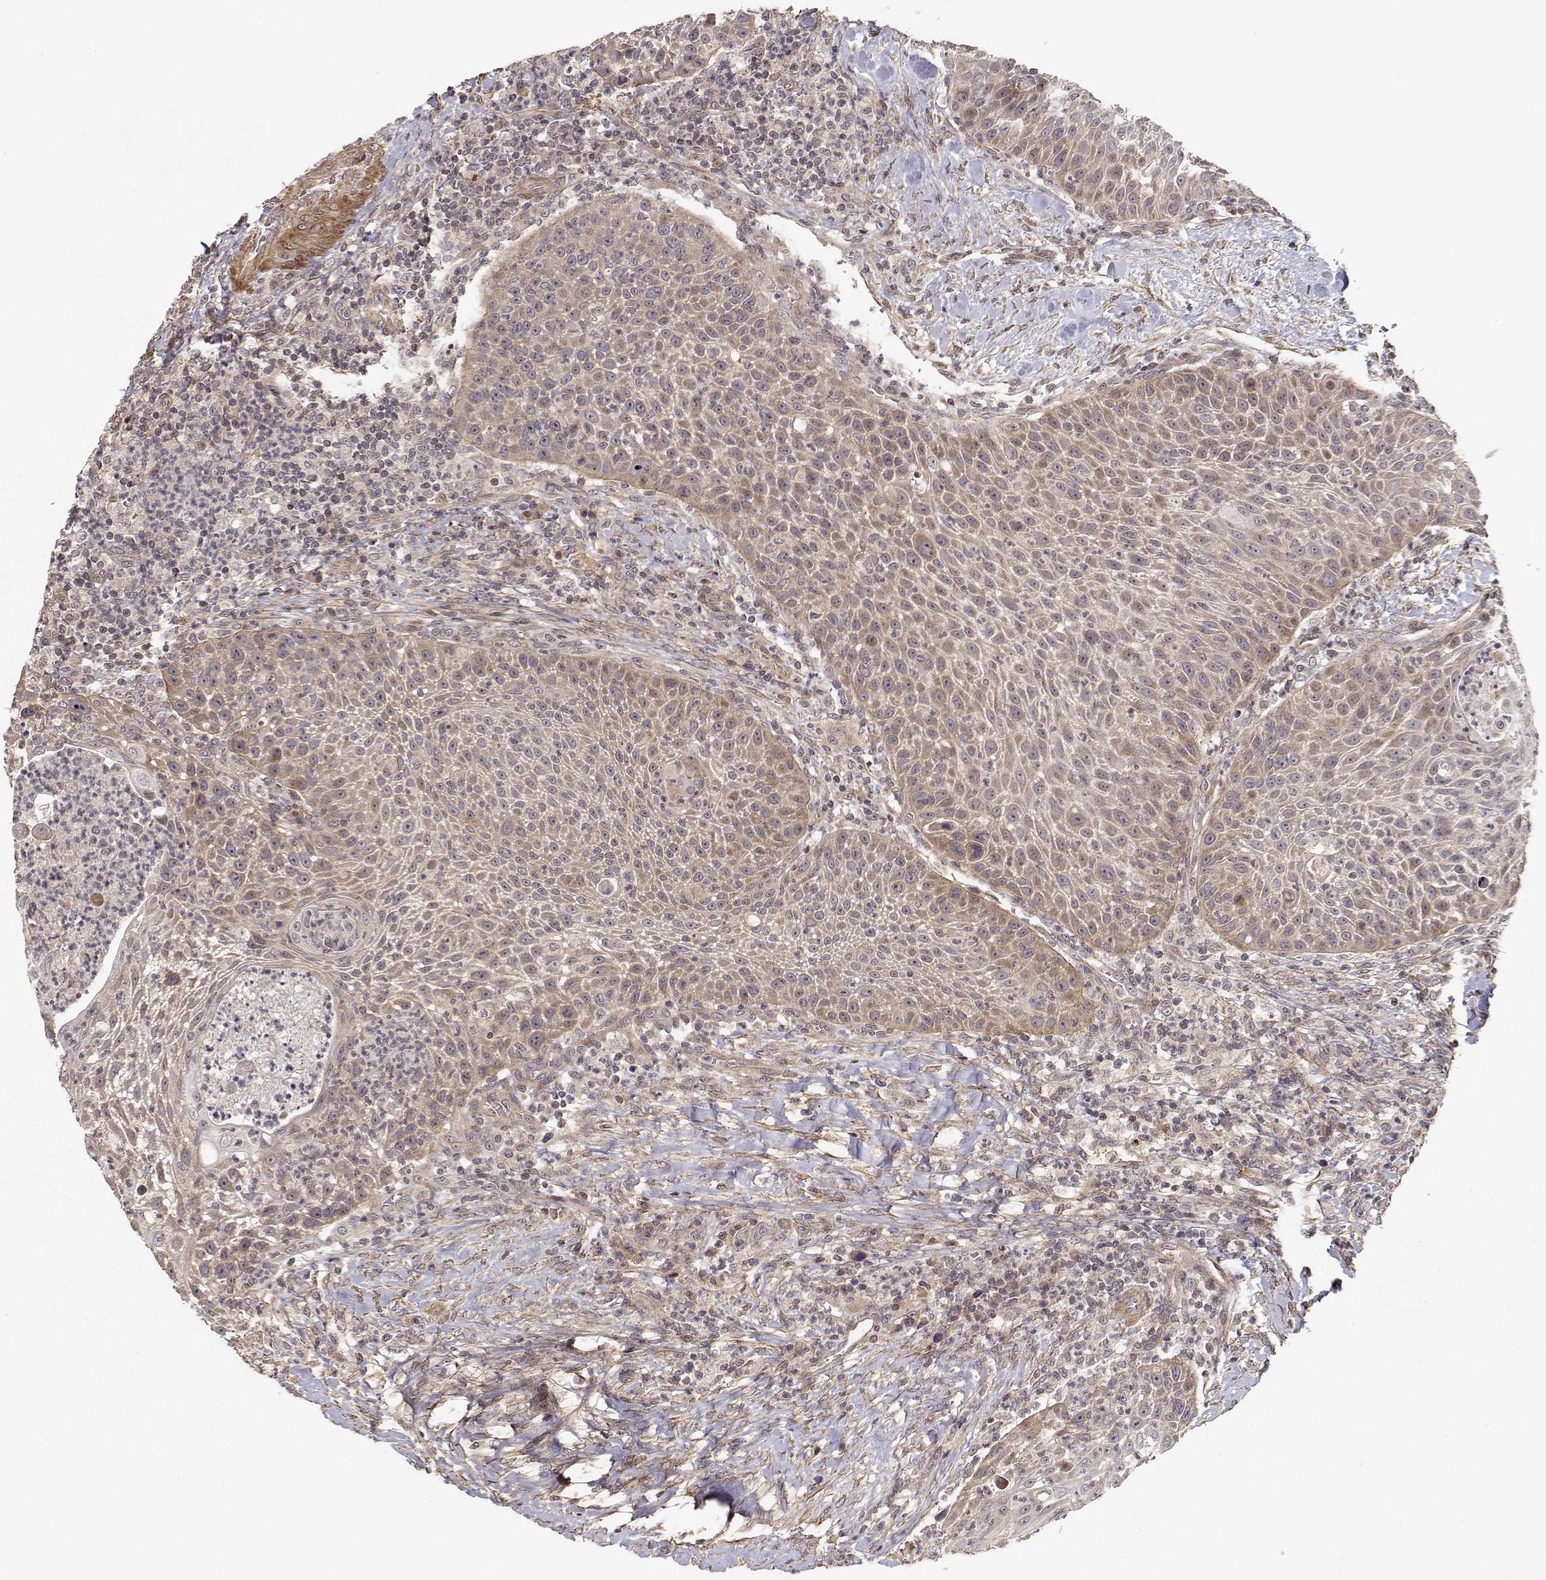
{"staining": {"intensity": "weak", "quantity": ">75%", "location": "cytoplasmic/membranous"}, "tissue": "head and neck cancer", "cell_type": "Tumor cells", "image_type": "cancer", "snomed": [{"axis": "morphology", "description": "Squamous cell carcinoma, NOS"}, {"axis": "topography", "description": "Head-Neck"}], "caption": "This image displays IHC staining of human head and neck cancer (squamous cell carcinoma), with low weak cytoplasmic/membranous positivity in about >75% of tumor cells.", "gene": "PICK1", "patient": {"sex": "male", "age": 69}}